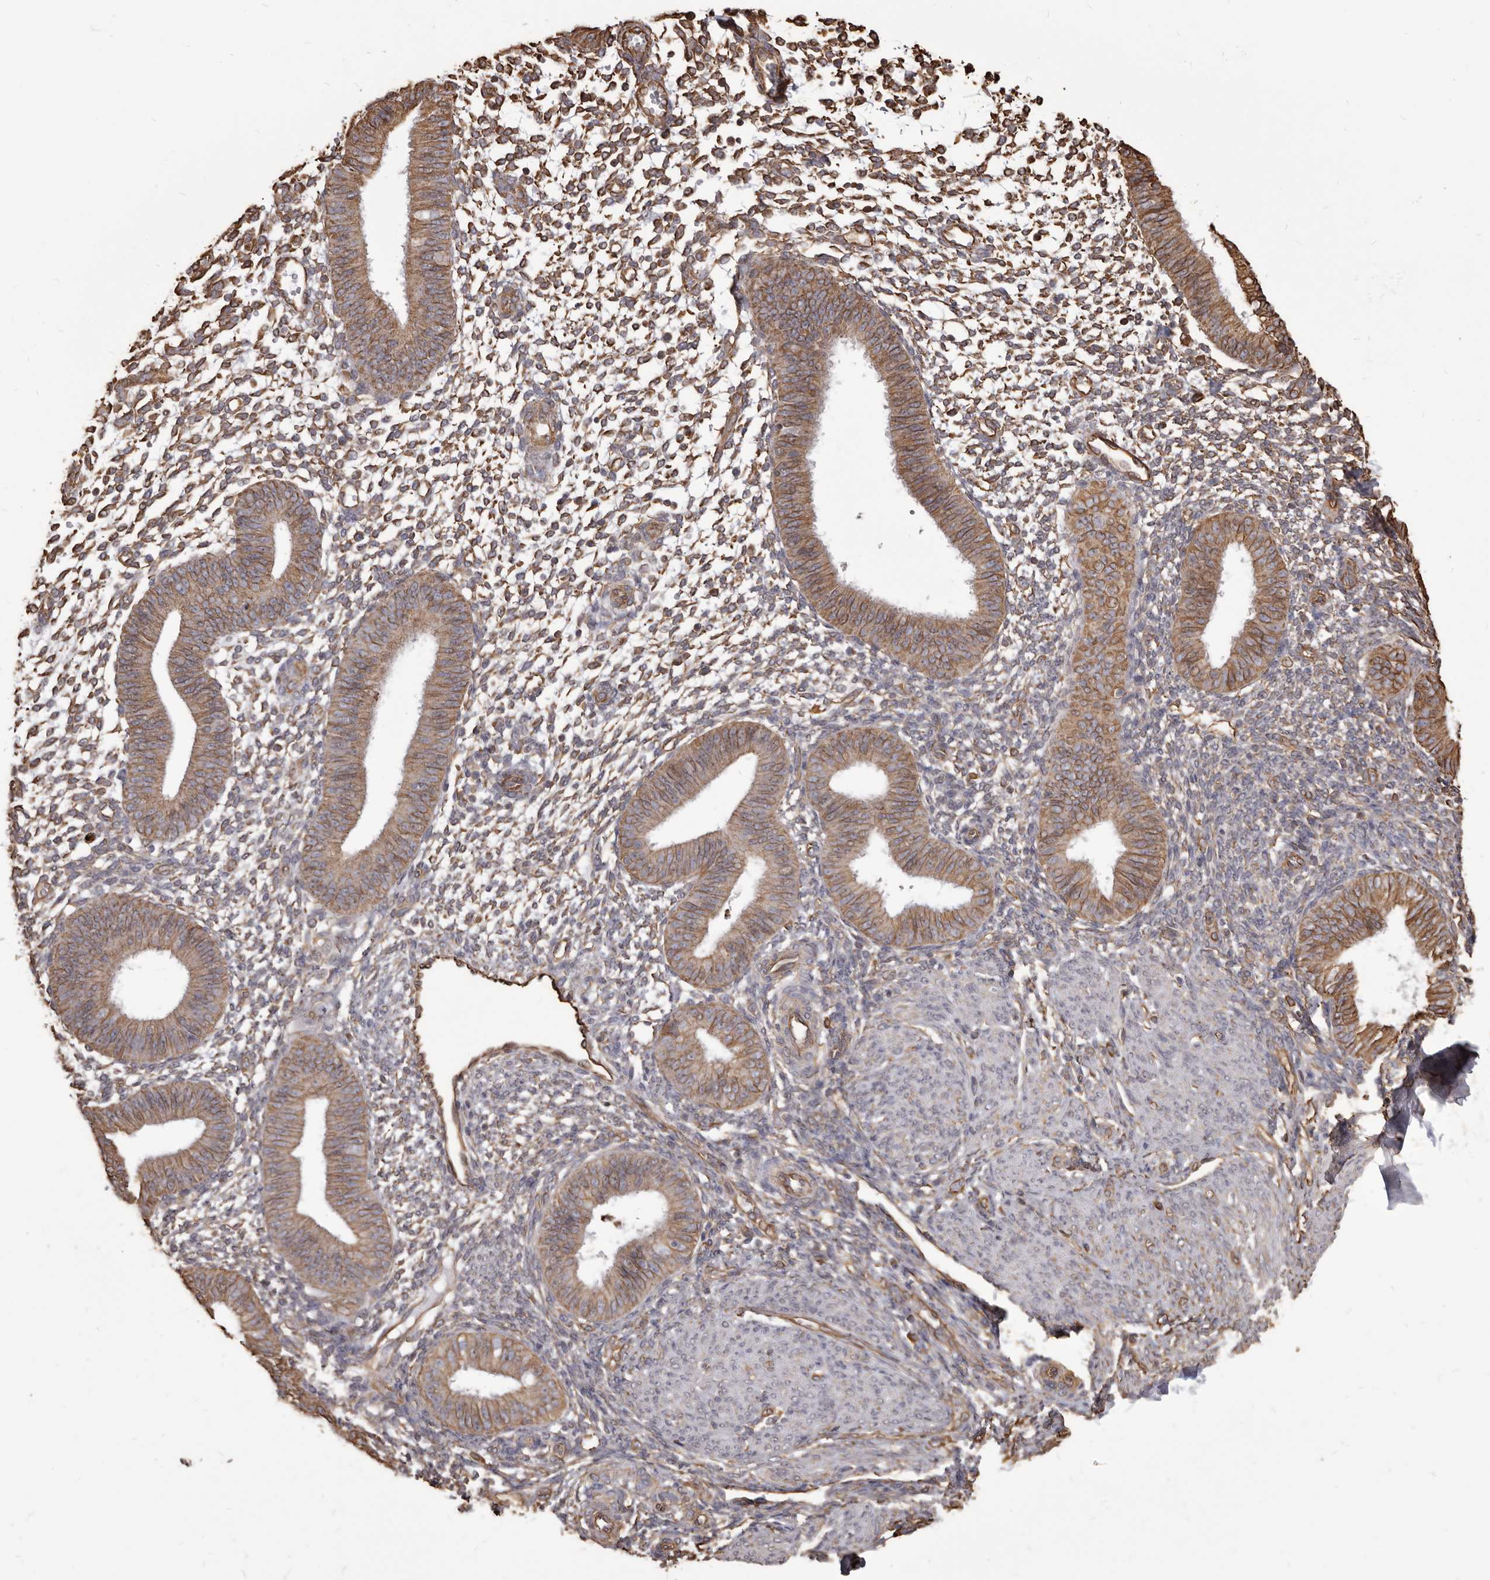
{"staining": {"intensity": "moderate", "quantity": "25%-75%", "location": "cytoplasmic/membranous"}, "tissue": "endometrium", "cell_type": "Cells in endometrial stroma", "image_type": "normal", "snomed": [{"axis": "morphology", "description": "Normal tissue, NOS"}, {"axis": "topography", "description": "Uterus"}, {"axis": "topography", "description": "Endometrium"}], "caption": "Moderate cytoplasmic/membranous expression for a protein is seen in approximately 25%-75% of cells in endometrial stroma of normal endometrium using immunohistochemistry (IHC).", "gene": "MTURN", "patient": {"sex": "female", "age": 48}}